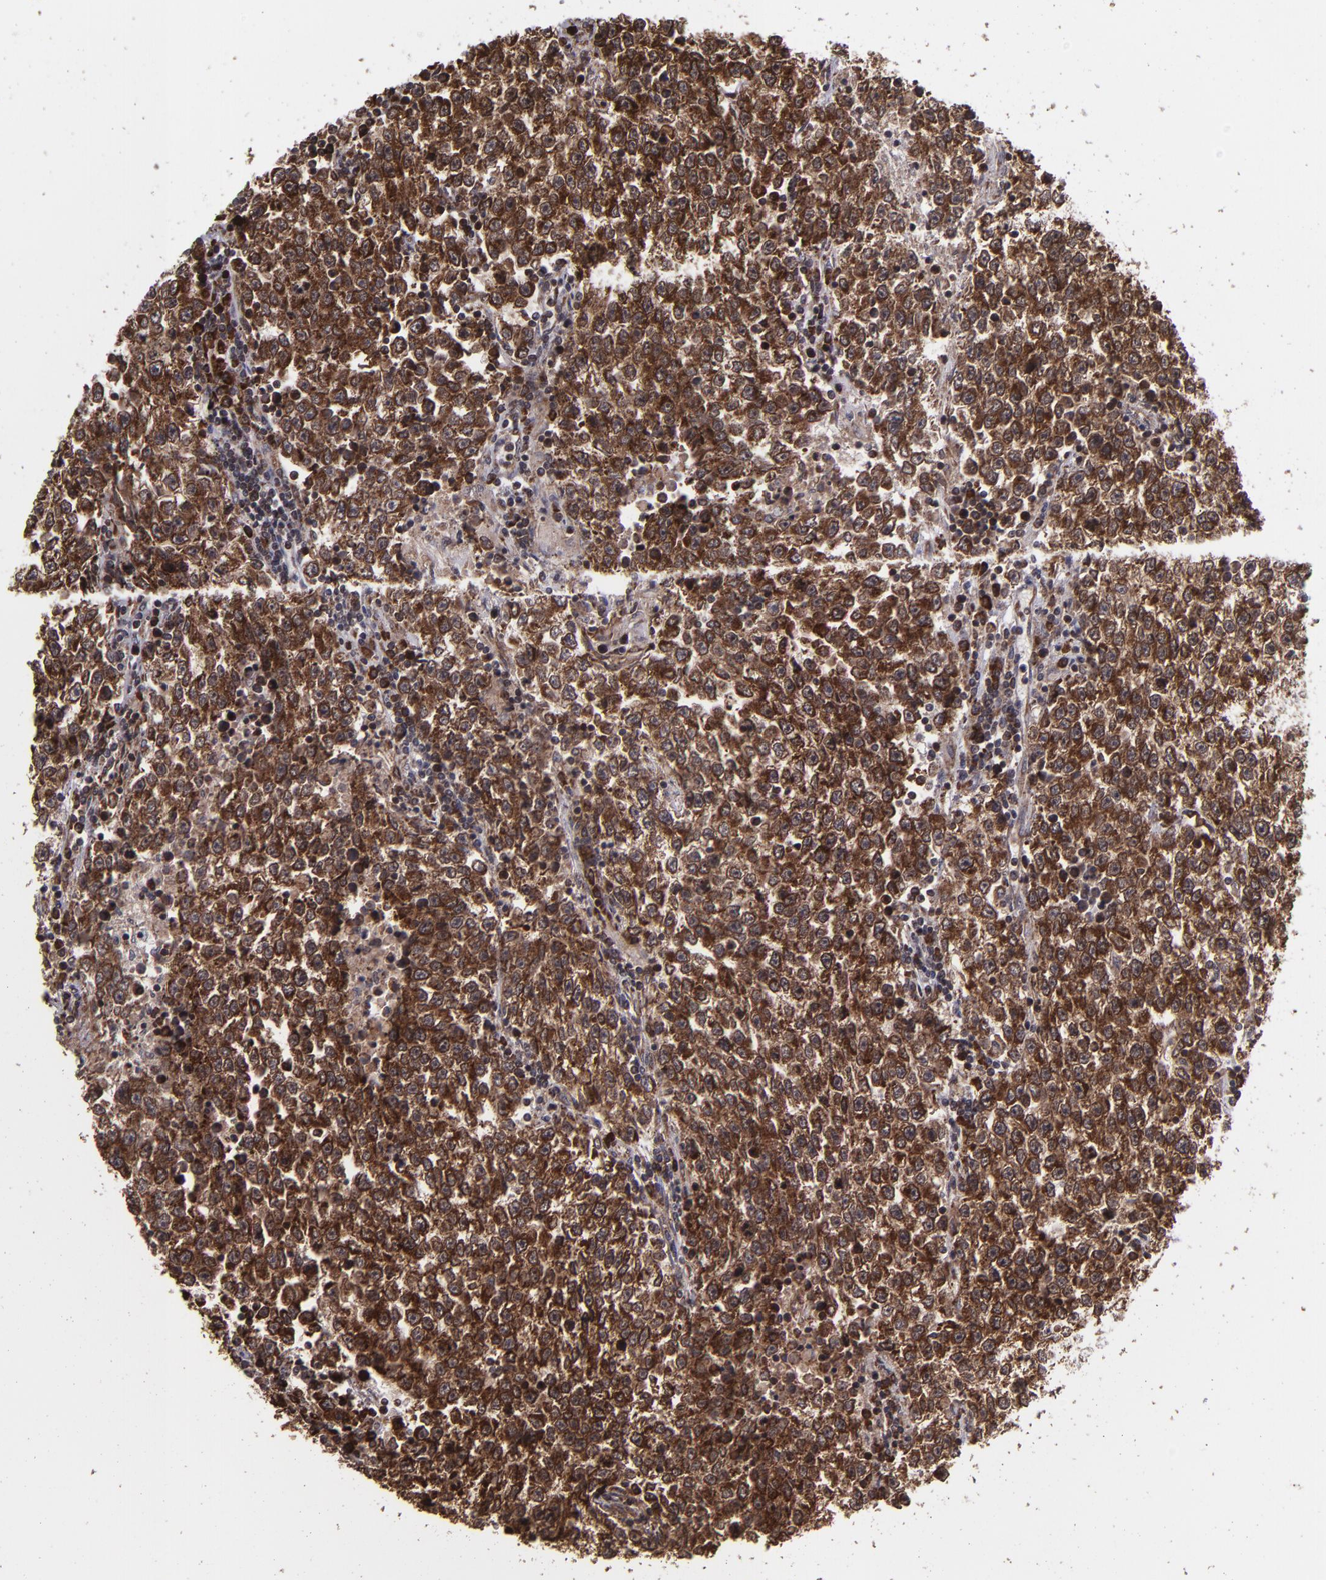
{"staining": {"intensity": "strong", "quantity": ">75%", "location": "cytoplasmic/membranous,nuclear"}, "tissue": "testis cancer", "cell_type": "Tumor cells", "image_type": "cancer", "snomed": [{"axis": "morphology", "description": "Seminoma, NOS"}, {"axis": "topography", "description": "Testis"}], "caption": "Immunohistochemistry staining of testis cancer (seminoma), which demonstrates high levels of strong cytoplasmic/membranous and nuclear positivity in about >75% of tumor cells indicating strong cytoplasmic/membranous and nuclear protein staining. The staining was performed using DAB (3,3'-diaminobenzidine) (brown) for protein detection and nuclei were counterstained in hematoxylin (blue).", "gene": "EIF4ENIF1", "patient": {"sex": "male", "age": 36}}